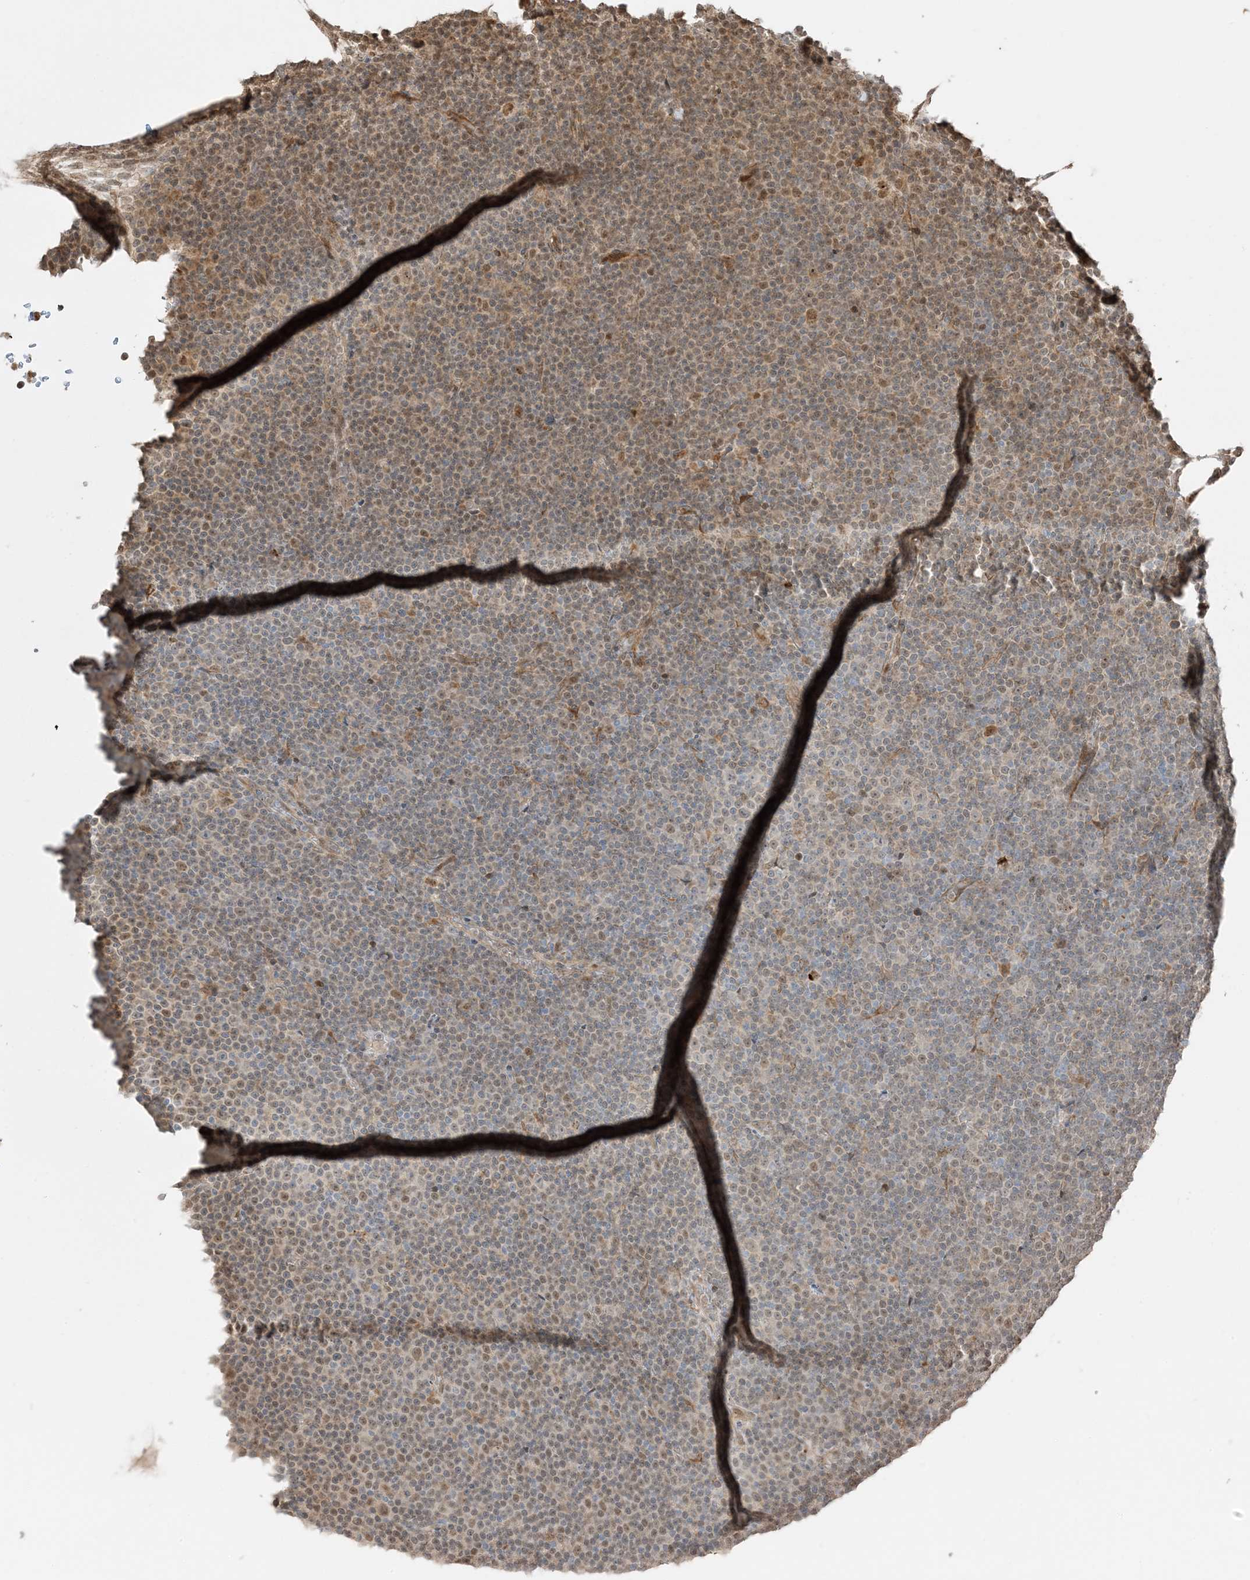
{"staining": {"intensity": "weak", "quantity": "25%-75%", "location": "nuclear"}, "tissue": "lymphoma", "cell_type": "Tumor cells", "image_type": "cancer", "snomed": [{"axis": "morphology", "description": "Malignant lymphoma, non-Hodgkin's type, Low grade"}, {"axis": "topography", "description": "Lymph node"}], "caption": "A brown stain highlights weak nuclear expression of a protein in low-grade malignant lymphoma, non-Hodgkin's type tumor cells. (Brightfield microscopy of DAB IHC at high magnification).", "gene": "ZBTB41", "patient": {"sex": "female", "age": 67}}